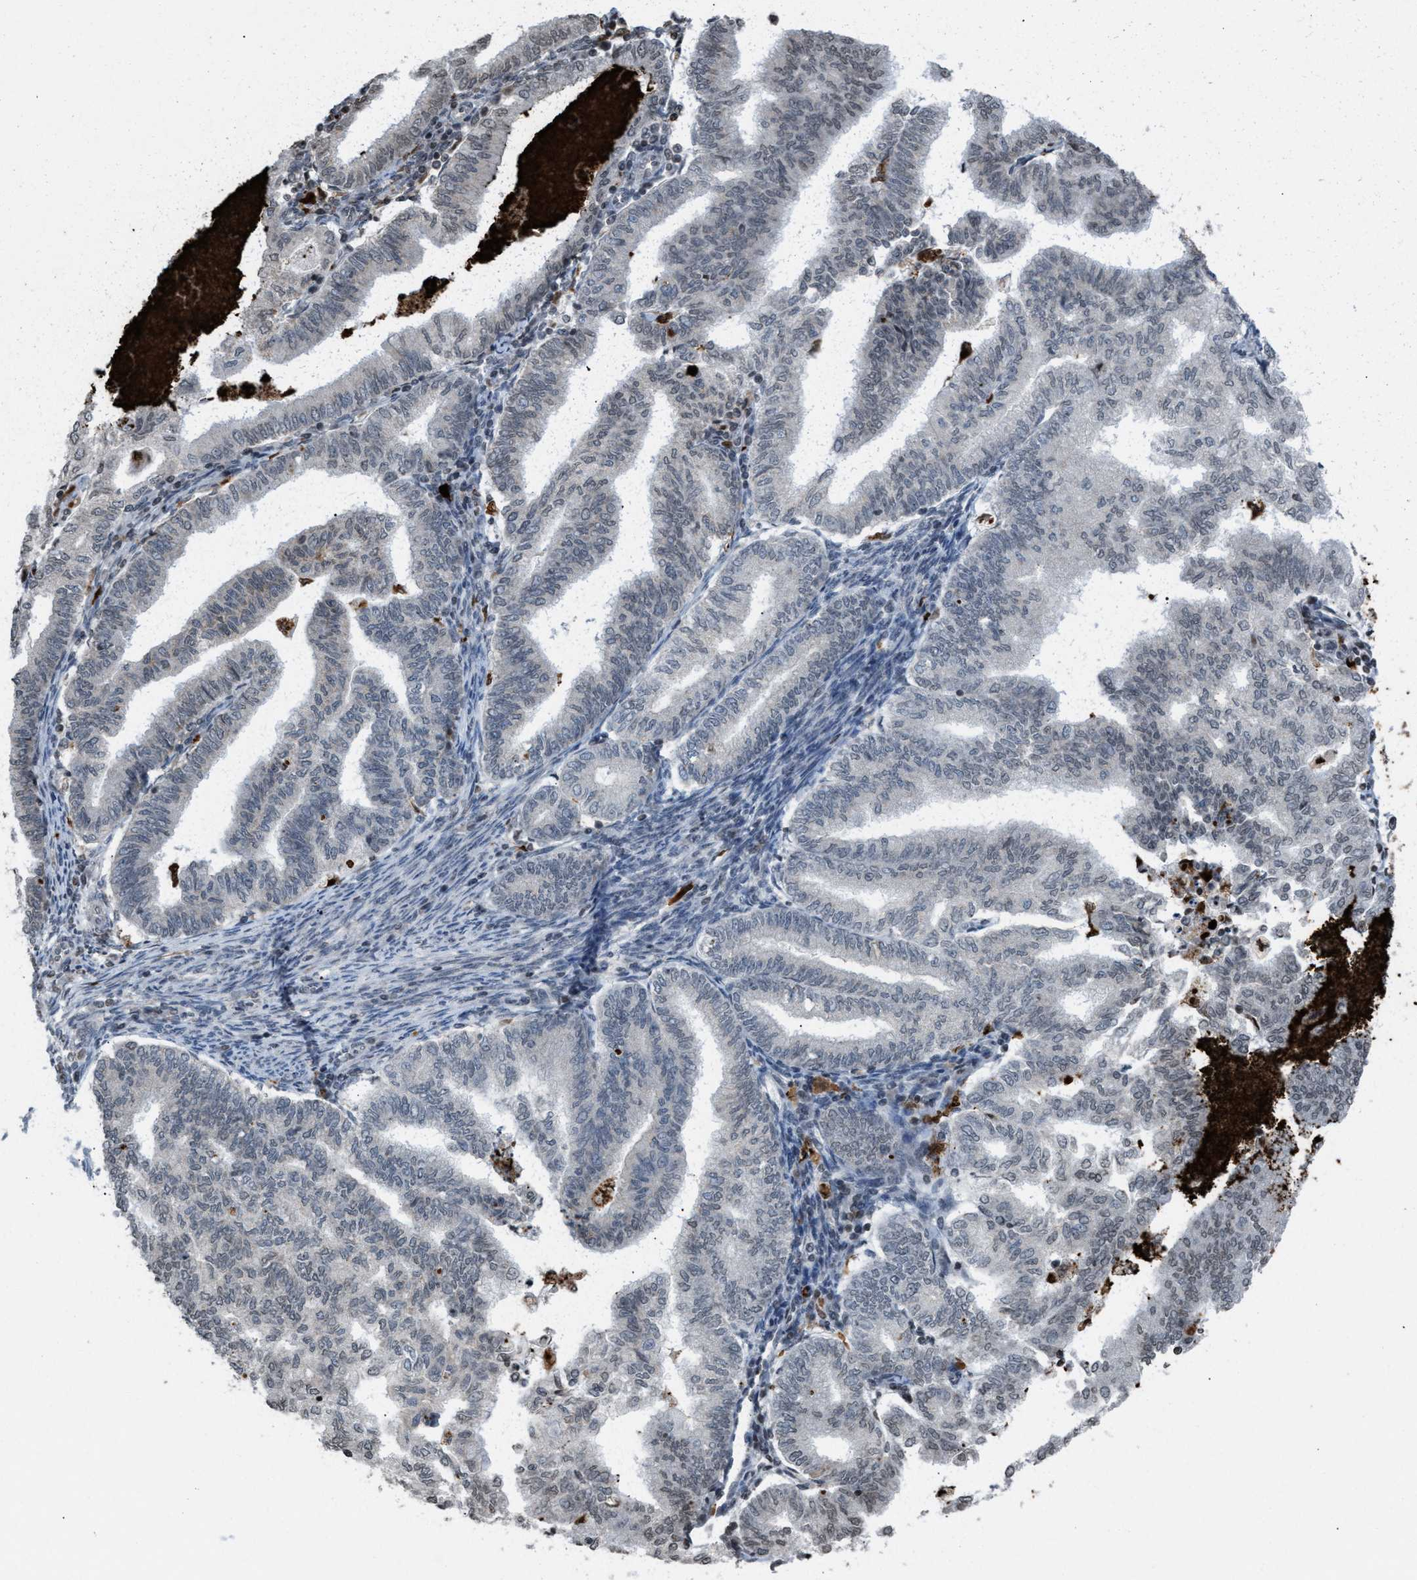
{"staining": {"intensity": "weak", "quantity": "<25%", "location": "cytoplasmic/membranous"}, "tissue": "endometrial cancer", "cell_type": "Tumor cells", "image_type": "cancer", "snomed": [{"axis": "morphology", "description": "Polyp, NOS"}, {"axis": "morphology", "description": "Adenocarcinoma, NOS"}, {"axis": "morphology", "description": "Adenoma, NOS"}, {"axis": "topography", "description": "Endometrium"}], "caption": "There is no significant positivity in tumor cells of endometrial cancer.", "gene": "PRUNE2", "patient": {"sex": "female", "age": 79}}